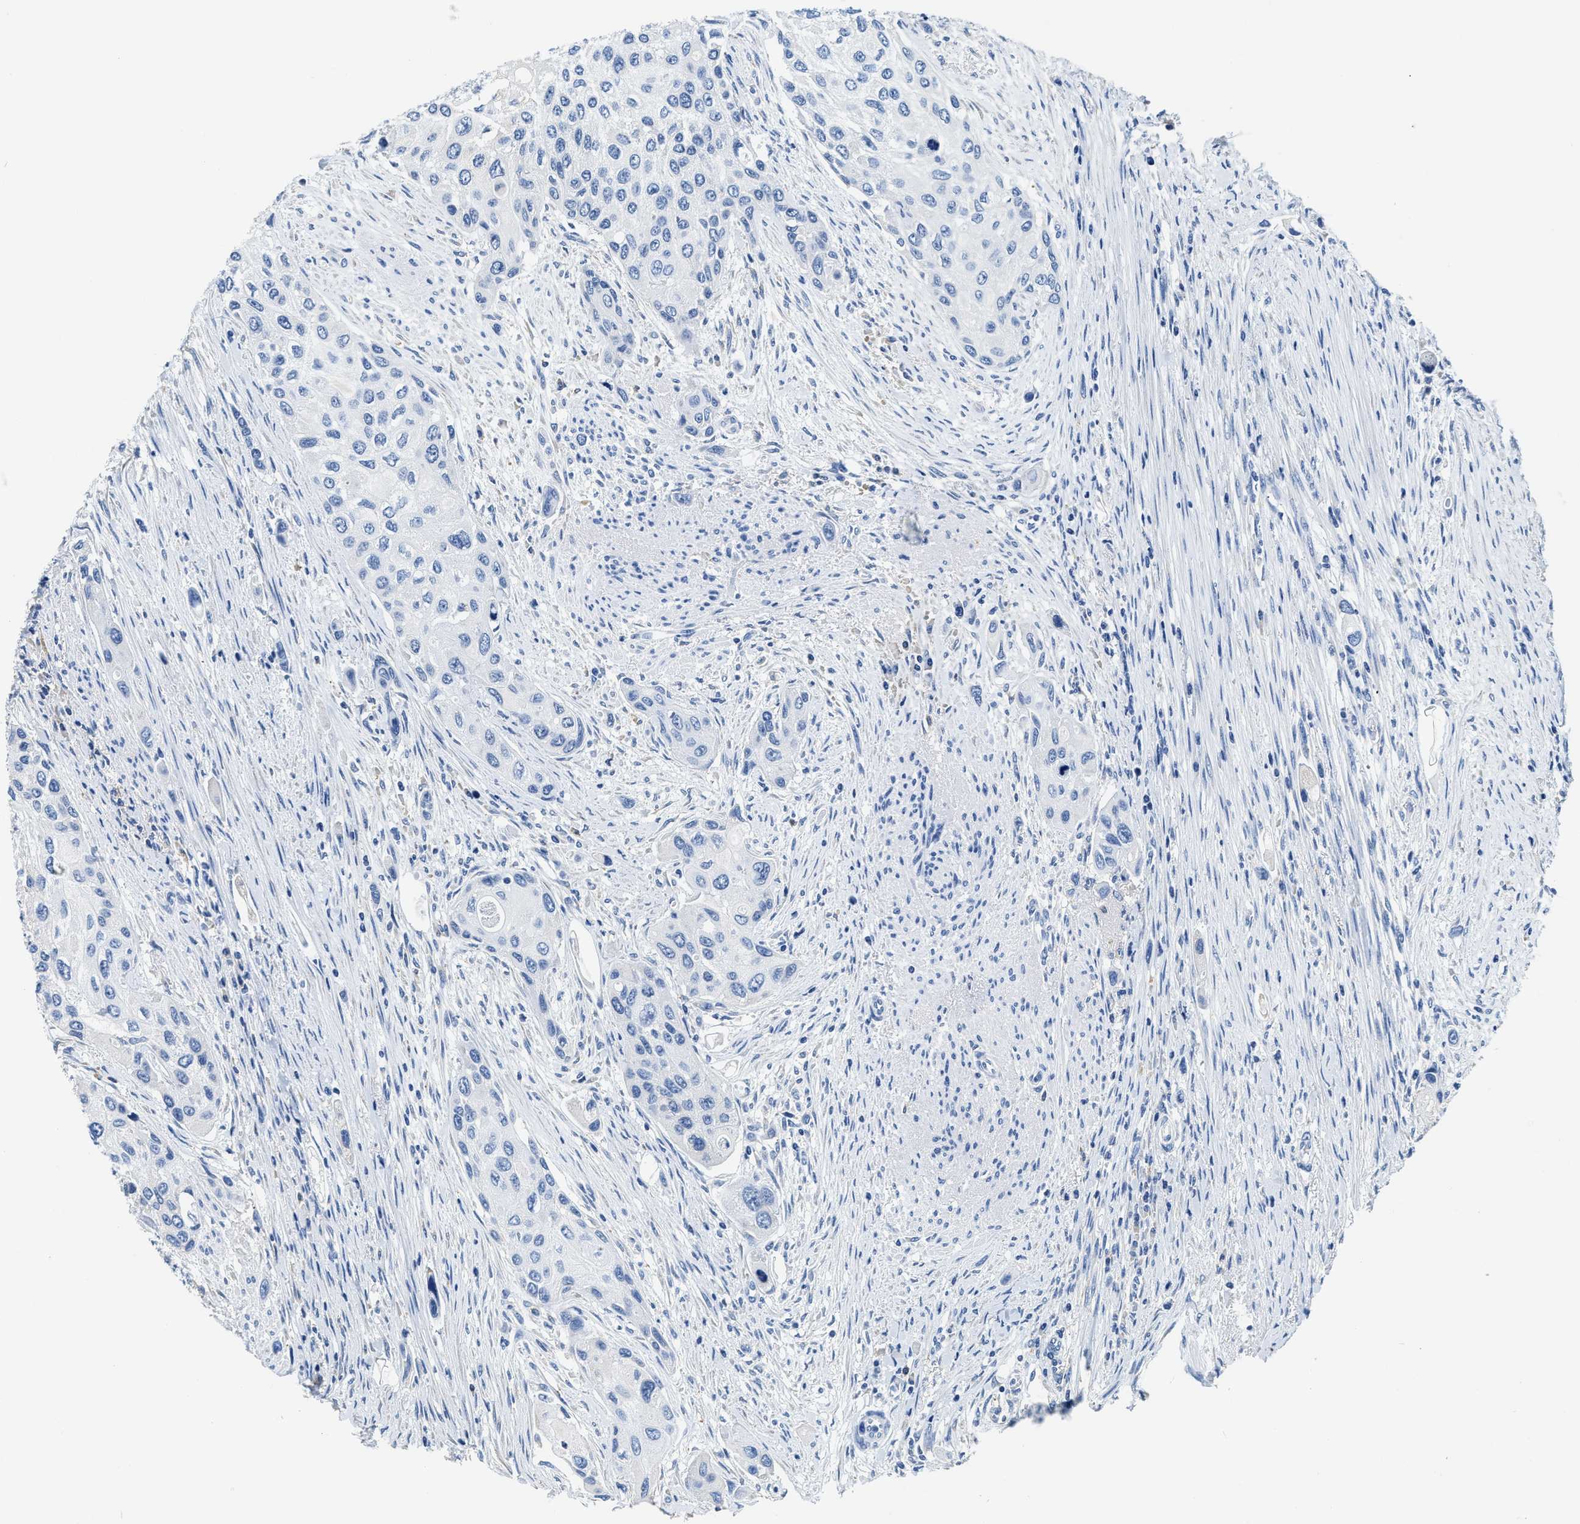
{"staining": {"intensity": "negative", "quantity": "none", "location": "none"}, "tissue": "urothelial cancer", "cell_type": "Tumor cells", "image_type": "cancer", "snomed": [{"axis": "morphology", "description": "Urothelial carcinoma, High grade"}, {"axis": "topography", "description": "Urinary bladder"}], "caption": "There is no significant positivity in tumor cells of urothelial cancer.", "gene": "ZDHHC13", "patient": {"sex": "female", "age": 56}}